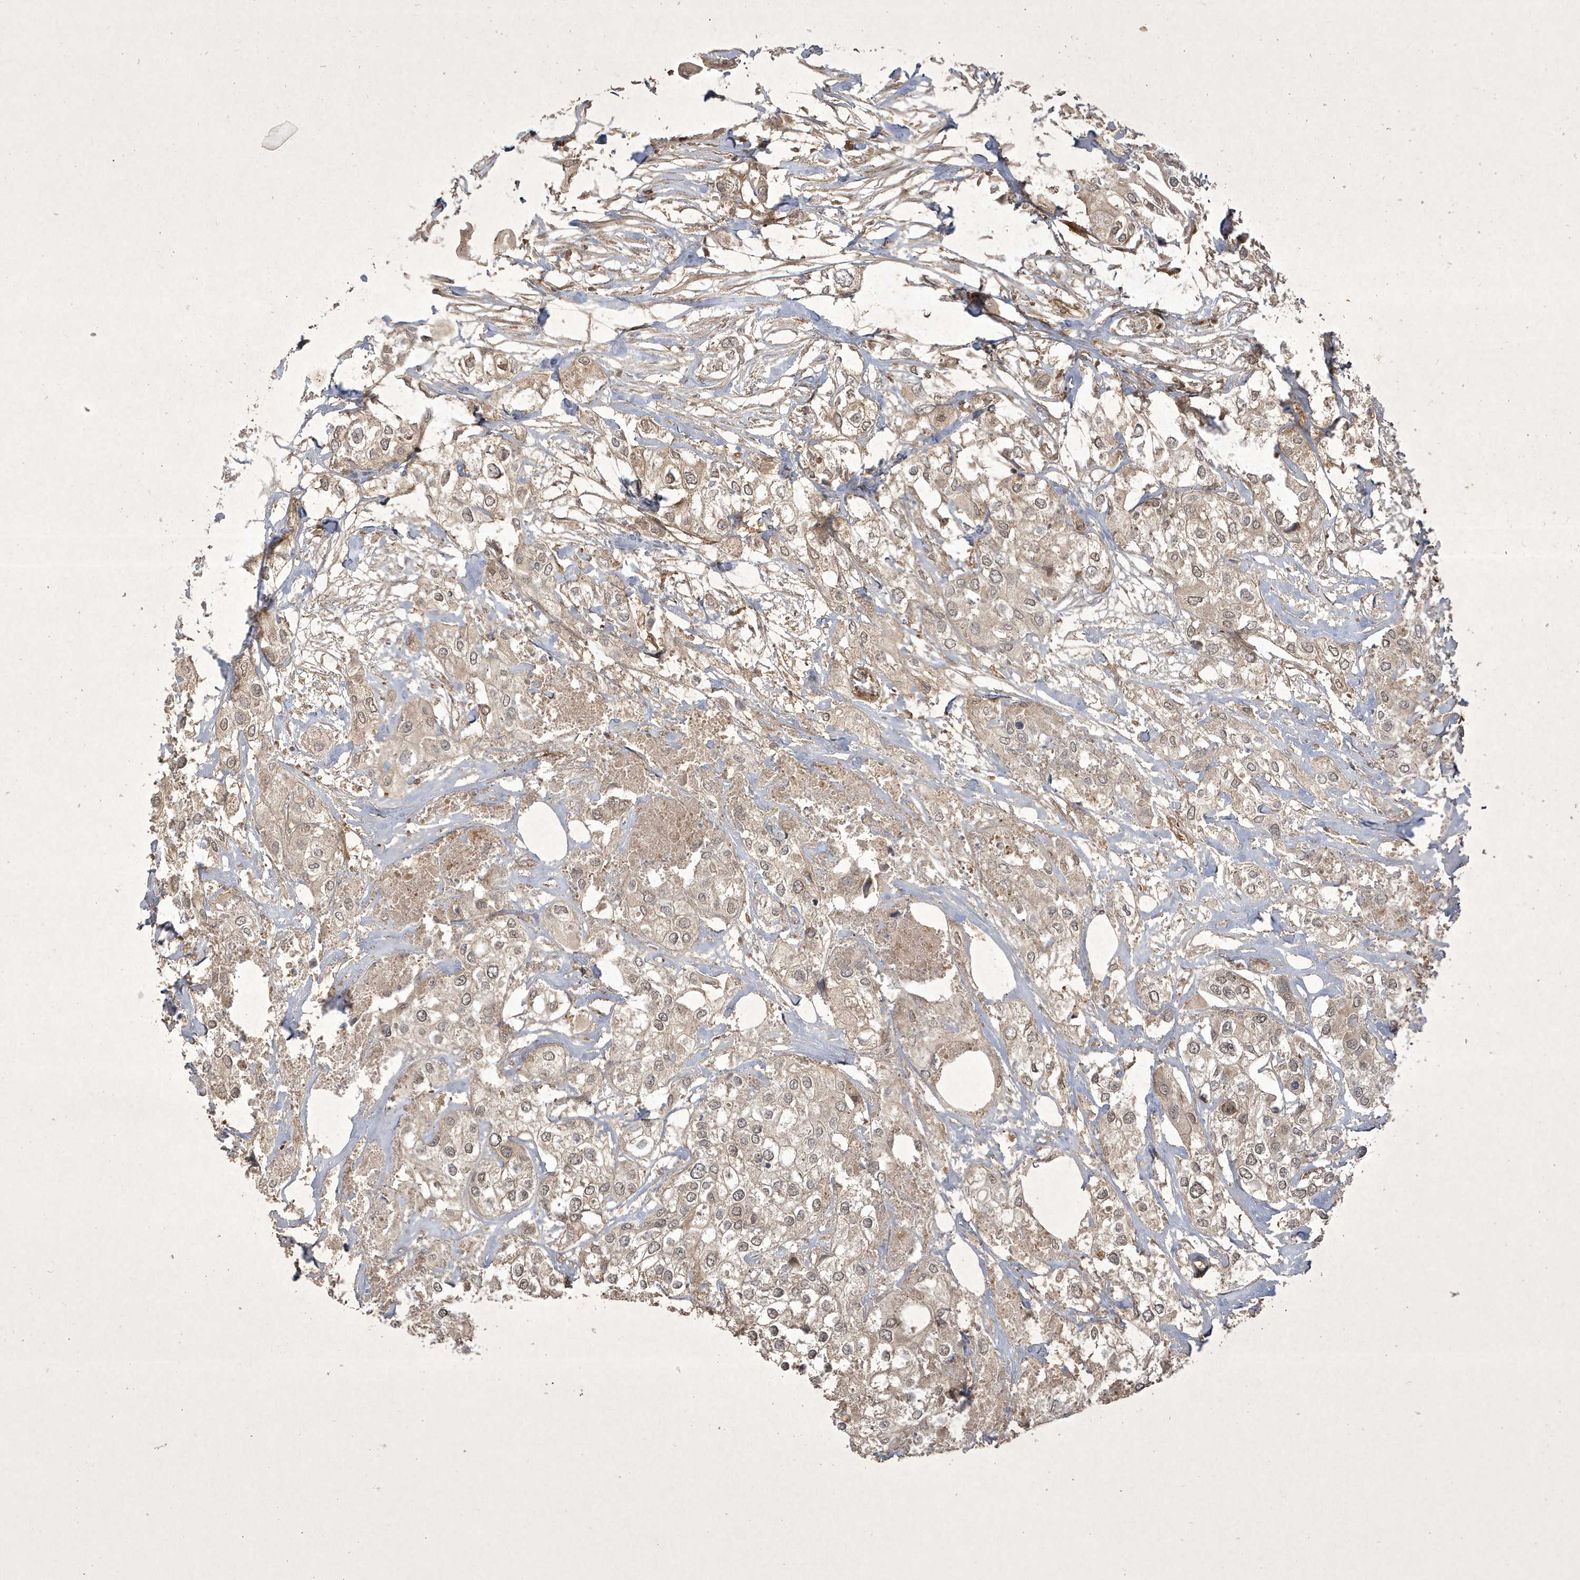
{"staining": {"intensity": "weak", "quantity": ">75%", "location": "cytoplasmic/membranous"}, "tissue": "urothelial cancer", "cell_type": "Tumor cells", "image_type": "cancer", "snomed": [{"axis": "morphology", "description": "Urothelial carcinoma, High grade"}, {"axis": "topography", "description": "Urinary bladder"}], "caption": "Human urothelial cancer stained for a protein (brown) demonstrates weak cytoplasmic/membranous positive expression in about >75% of tumor cells.", "gene": "FAM83C", "patient": {"sex": "male", "age": 64}}